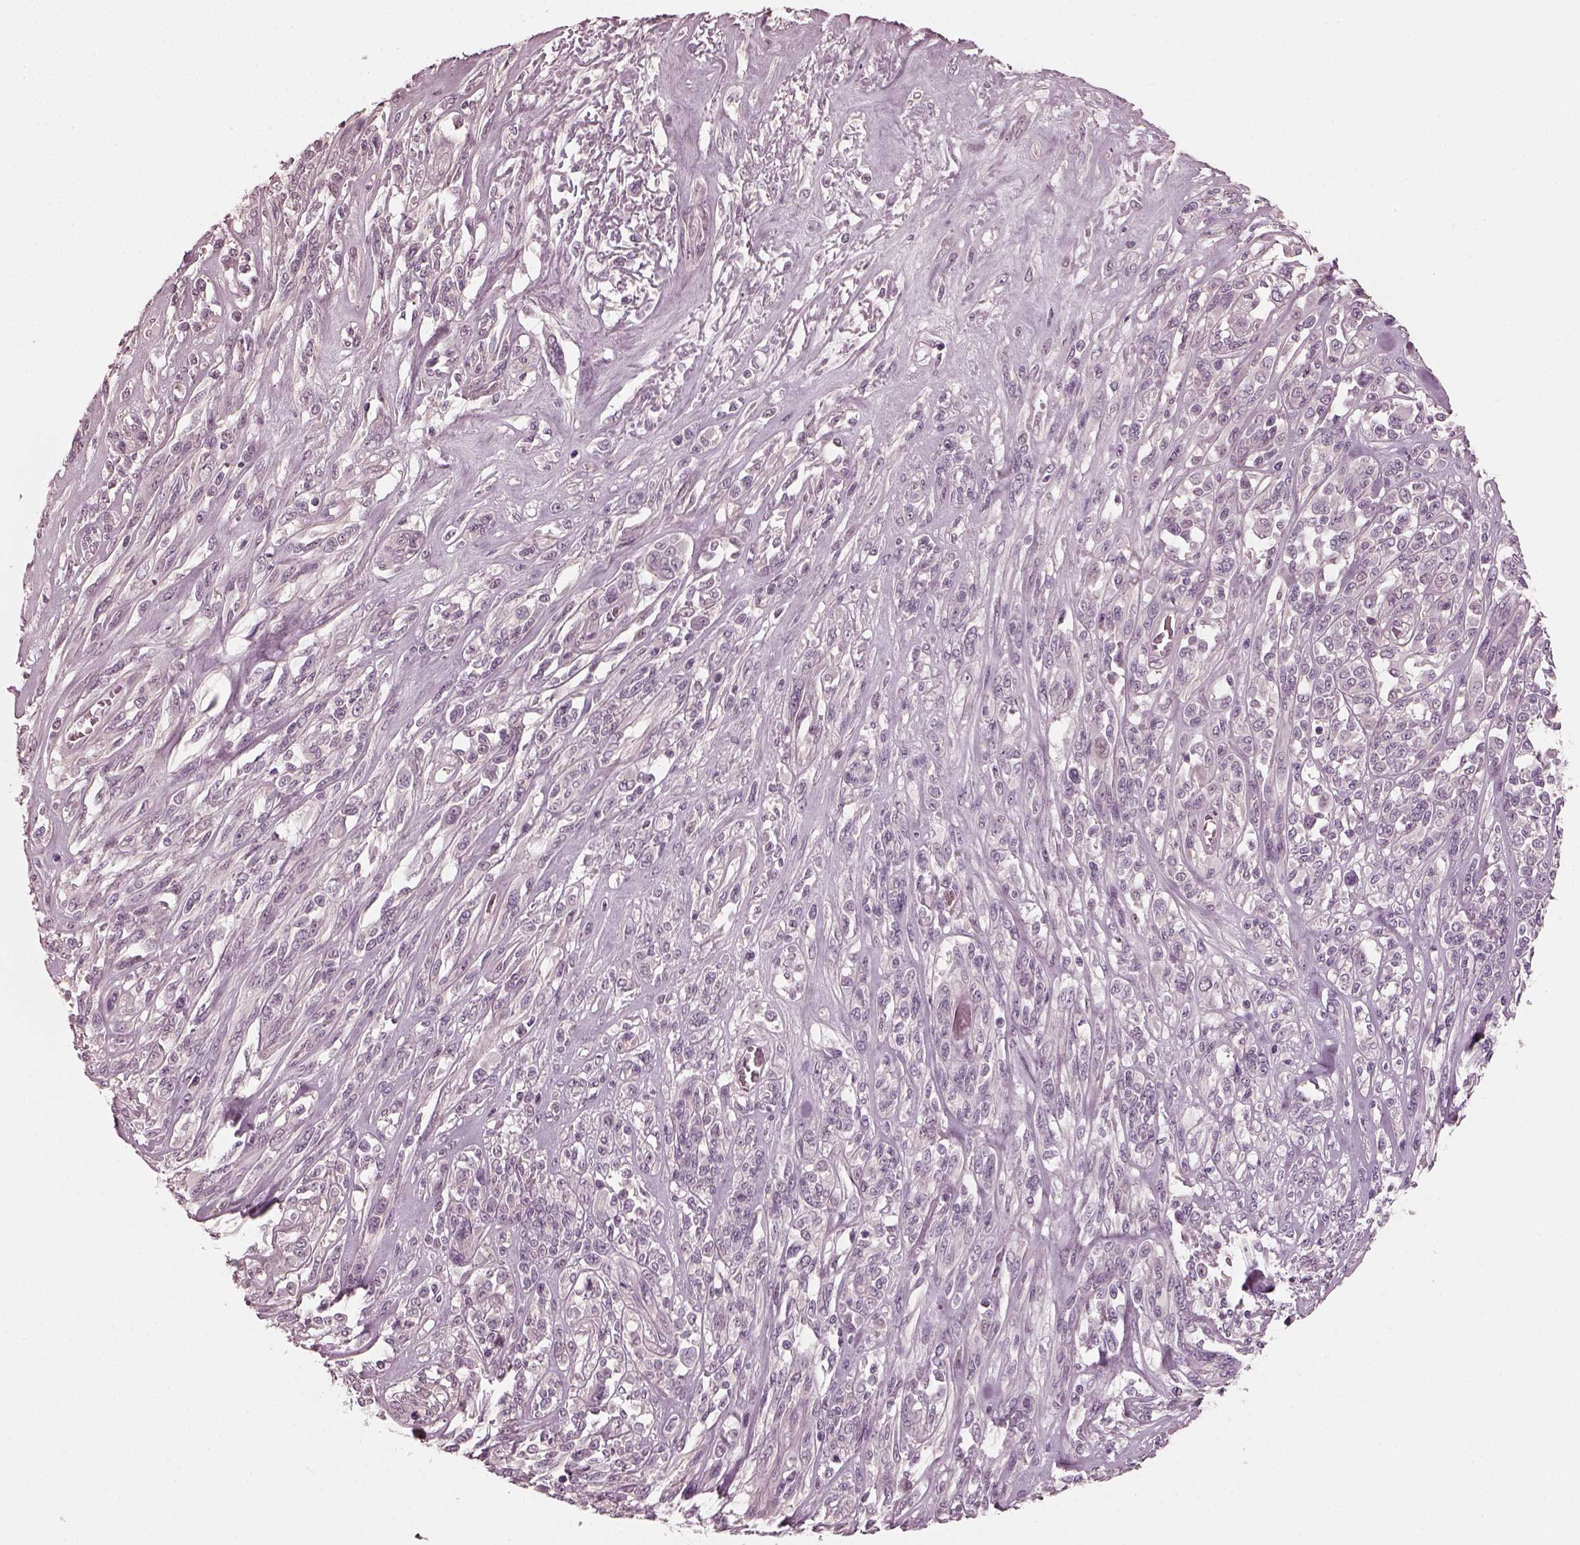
{"staining": {"intensity": "negative", "quantity": "none", "location": "none"}, "tissue": "melanoma", "cell_type": "Tumor cells", "image_type": "cancer", "snomed": [{"axis": "morphology", "description": "Malignant melanoma, NOS"}, {"axis": "topography", "description": "Skin"}], "caption": "Immunohistochemistry micrograph of human malignant melanoma stained for a protein (brown), which exhibits no expression in tumor cells.", "gene": "RCVRN", "patient": {"sex": "female", "age": 91}}